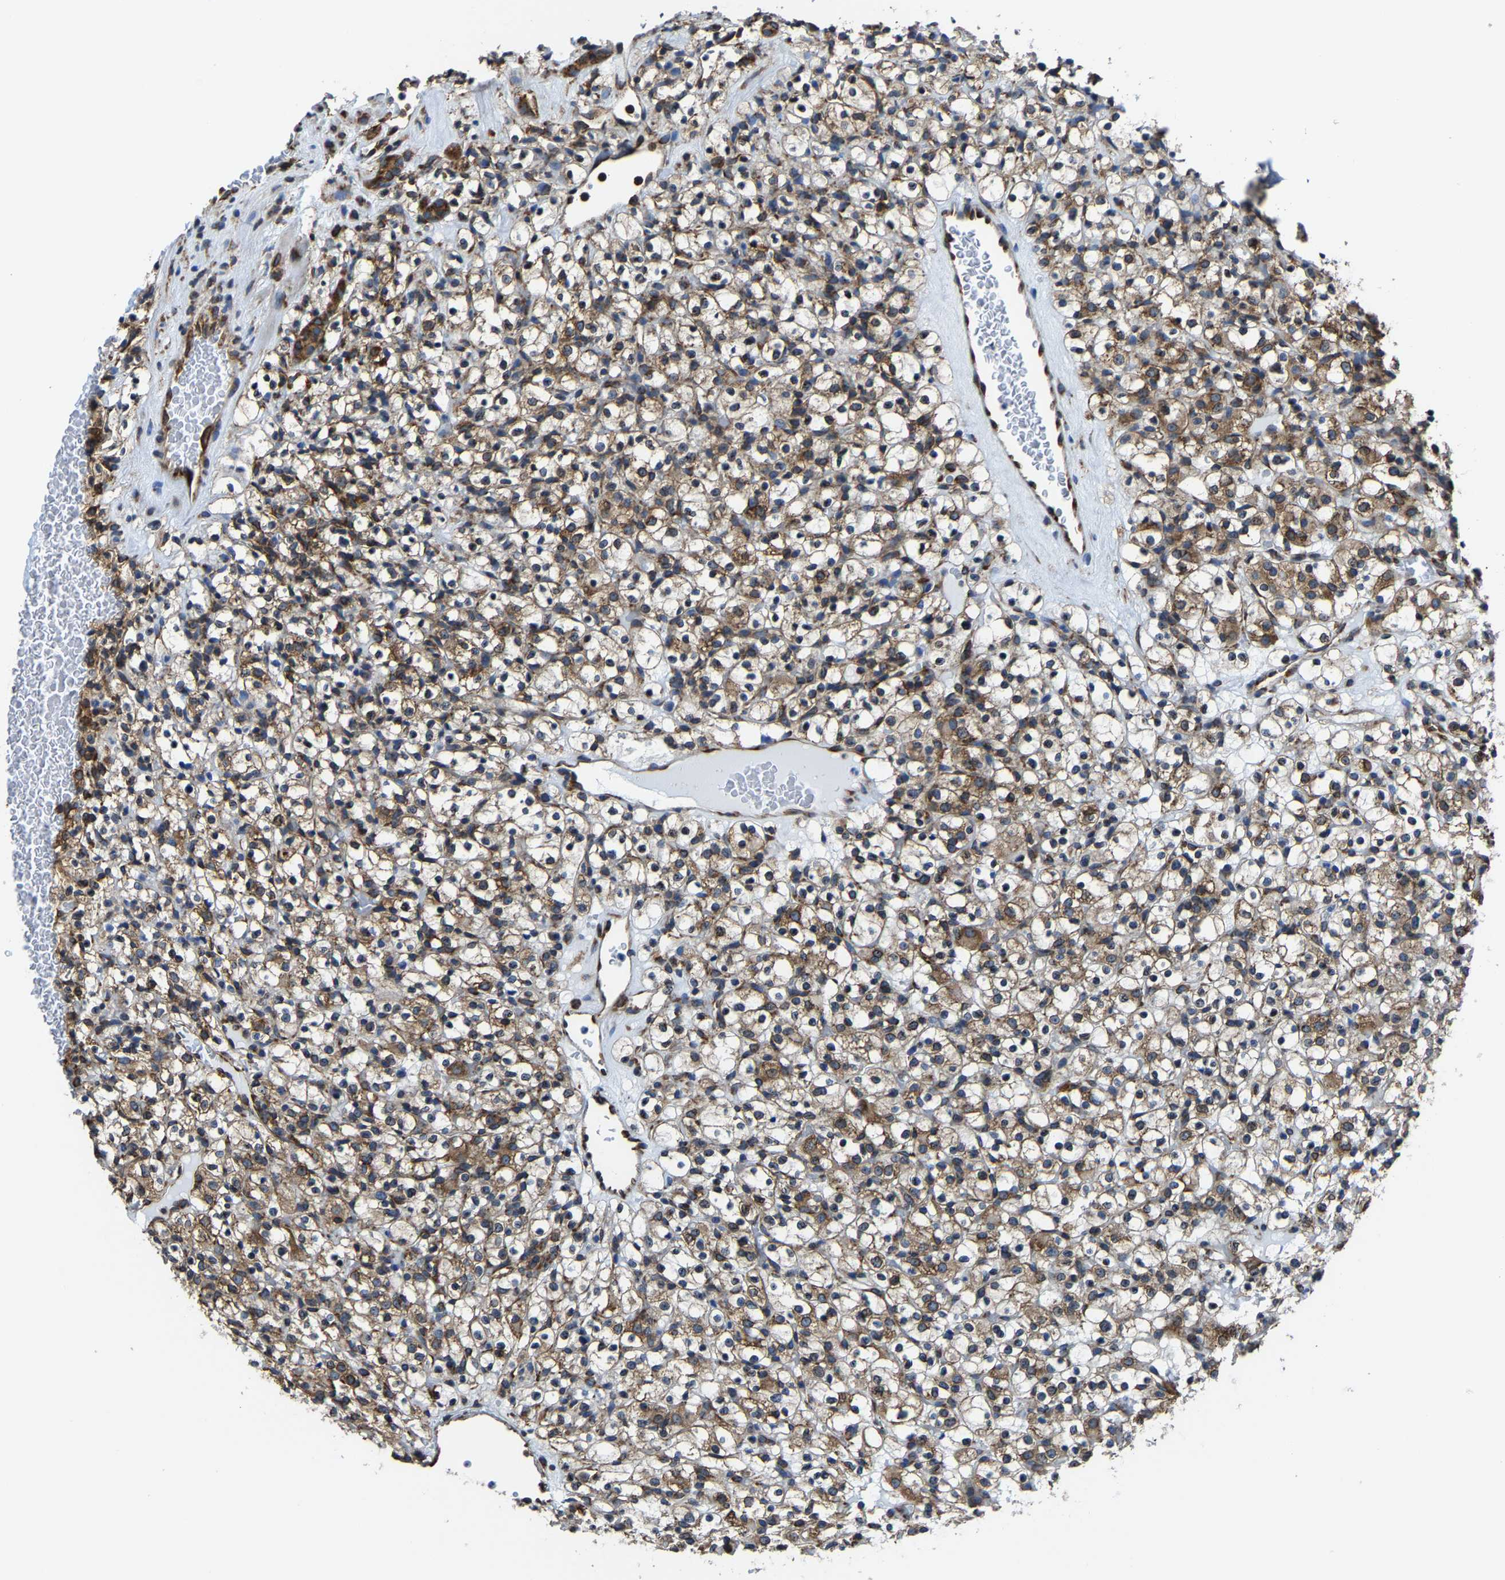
{"staining": {"intensity": "strong", "quantity": ">75%", "location": "cytoplasmic/membranous"}, "tissue": "renal cancer", "cell_type": "Tumor cells", "image_type": "cancer", "snomed": [{"axis": "morphology", "description": "Normal tissue, NOS"}, {"axis": "morphology", "description": "Adenocarcinoma, NOS"}, {"axis": "topography", "description": "Kidney"}], "caption": "Adenocarcinoma (renal) tissue shows strong cytoplasmic/membranous positivity in about >75% of tumor cells, visualized by immunohistochemistry.", "gene": "G3BP2", "patient": {"sex": "female", "age": 72}}